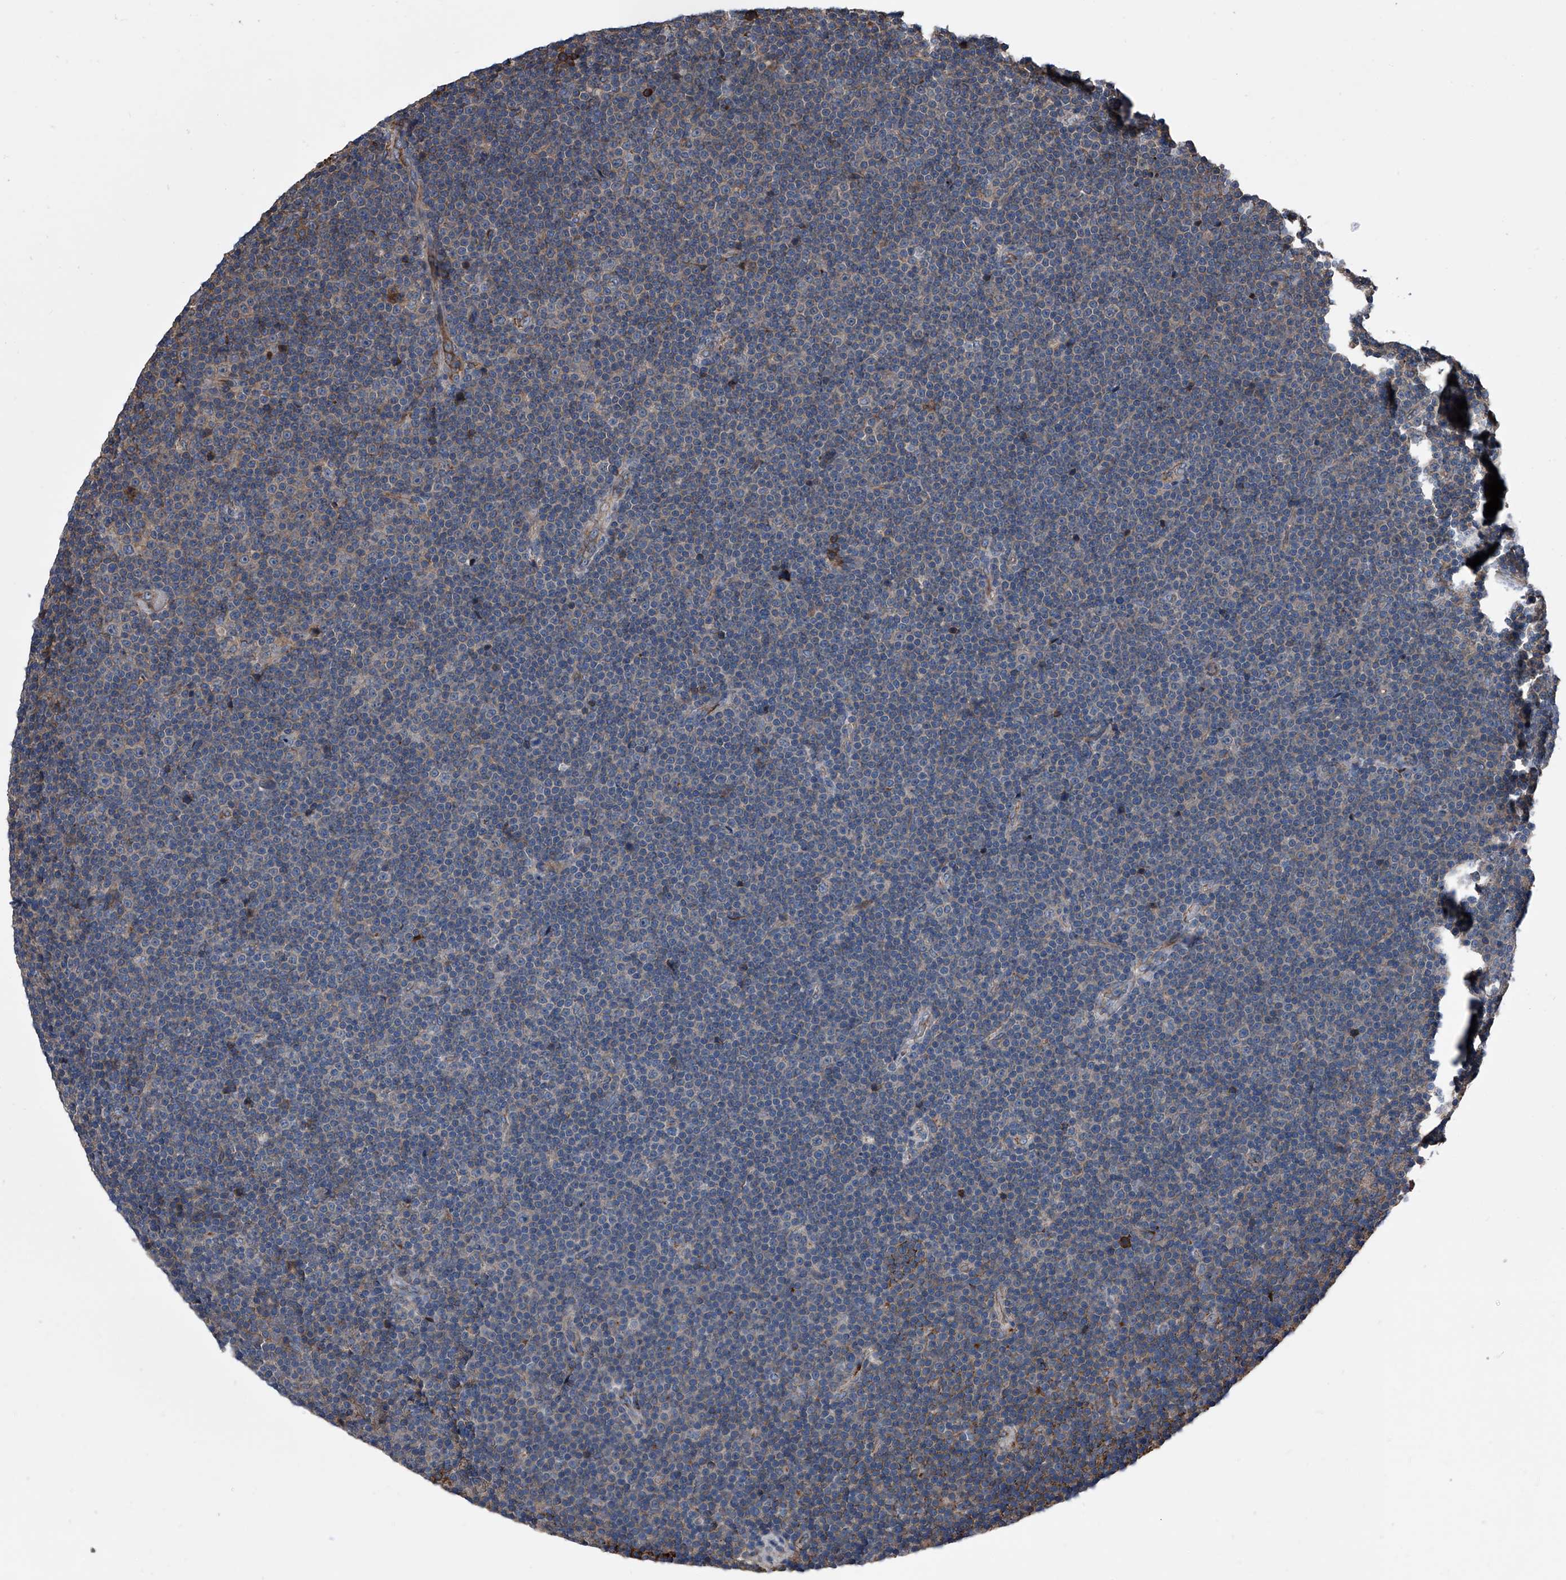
{"staining": {"intensity": "negative", "quantity": "none", "location": "none"}, "tissue": "lymphoma", "cell_type": "Tumor cells", "image_type": "cancer", "snomed": [{"axis": "morphology", "description": "Malignant lymphoma, non-Hodgkin's type, Low grade"}, {"axis": "topography", "description": "Lymph node"}], "caption": "Tumor cells show no significant protein positivity in lymphoma. (DAB immunohistochemistry (IHC) visualized using brightfield microscopy, high magnification).", "gene": "KIF13A", "patient": {"sex": "female", "age": 67}}